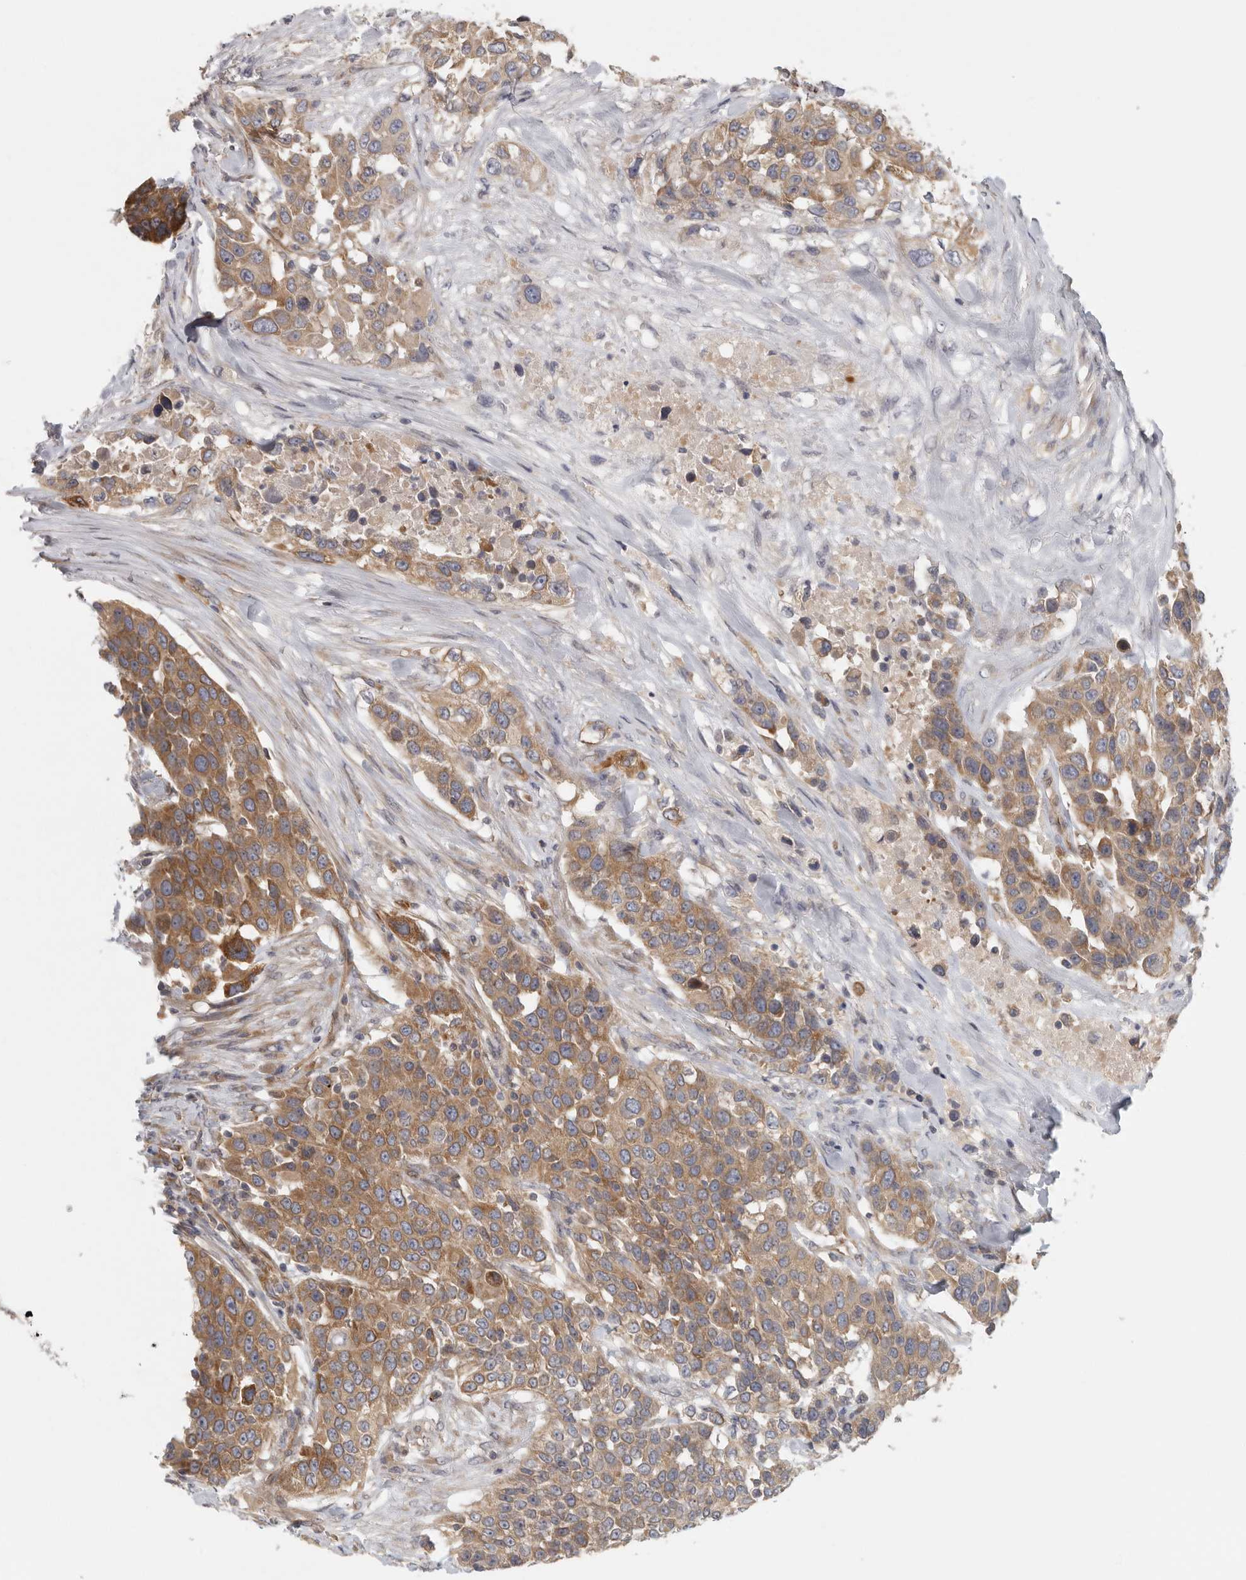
{"staining": {"intensity": "moderate", "quantity": ">75%", "location": "cytoplasmic/membranous"}, "tissue": "urothelial cancer", "cell_type": "Tumor cells", "image_type": "cancer", "snomed": [{"axis": "morphology", "description": "Urothelial carcinoma, High grade"}, {"axis": "topography", "description": "Urinary bladder"}], "caption": "Immunohistochemical staining of human high-grade urothelial carcinoma reveals moderate cytoplasmic/membranous protein positivity in about >75% of tumor cells.", "gene": "BCAP29", "patient": {"sex": "female", "age": 80}}